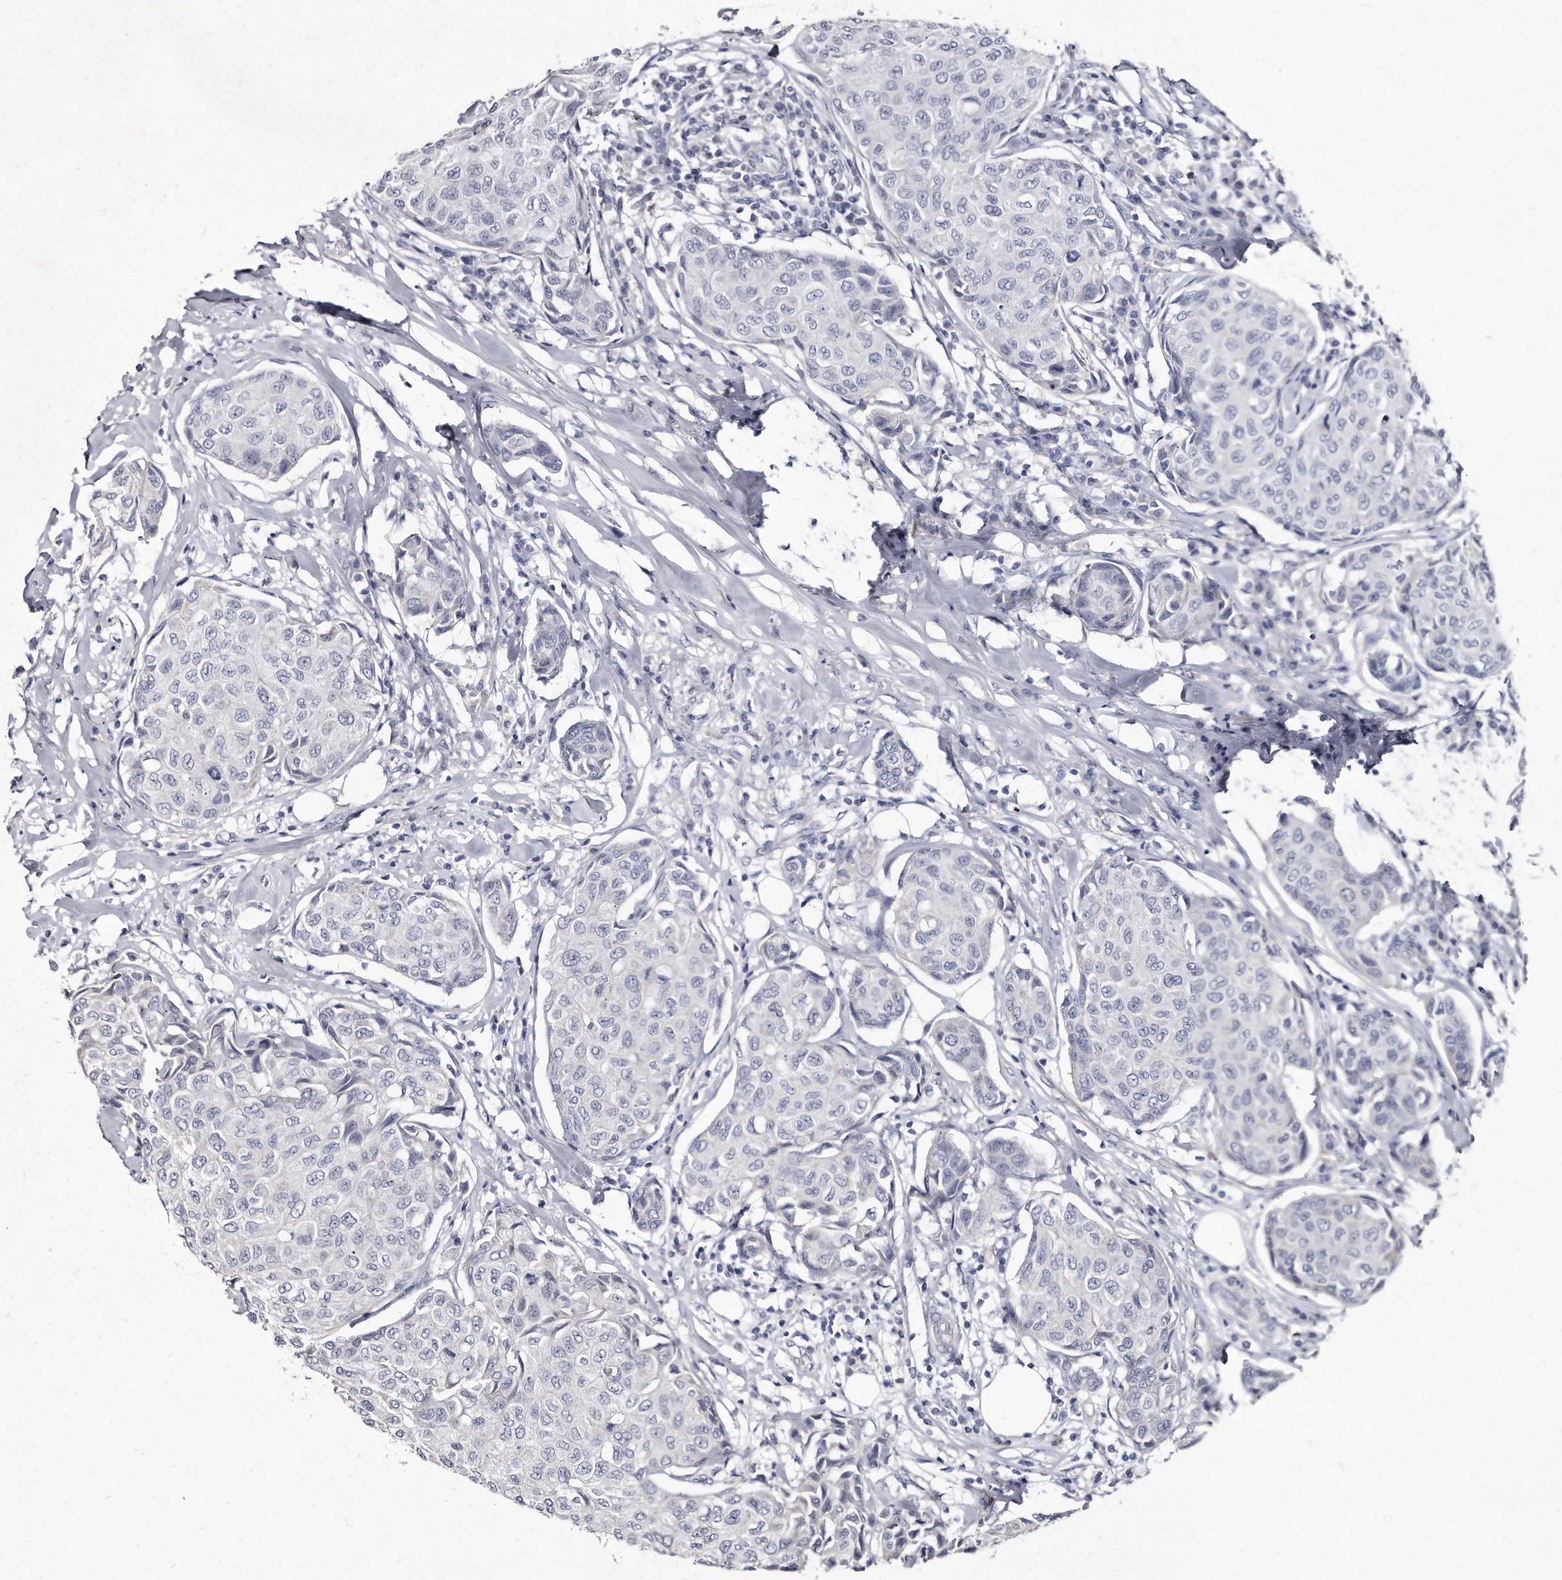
{"staining": {"intensity": "negative", "quantity": "none", "location": "none"}, "tissue": "breast cancer", "cell_type": "Tumor cells", "image_type": "cancer", "snomed": [{"axis": "morphology", "description": "Duct carcinoma"}, {"axis": "topography", "description": "Breast"}], "caption": "Human breast cancer (invasive ductal carcinoma) stained for a protein using IHC displays no staining in tumor cells.", "gene": "KLHDC3", "patient": {"sex": "female", "age": 80}}